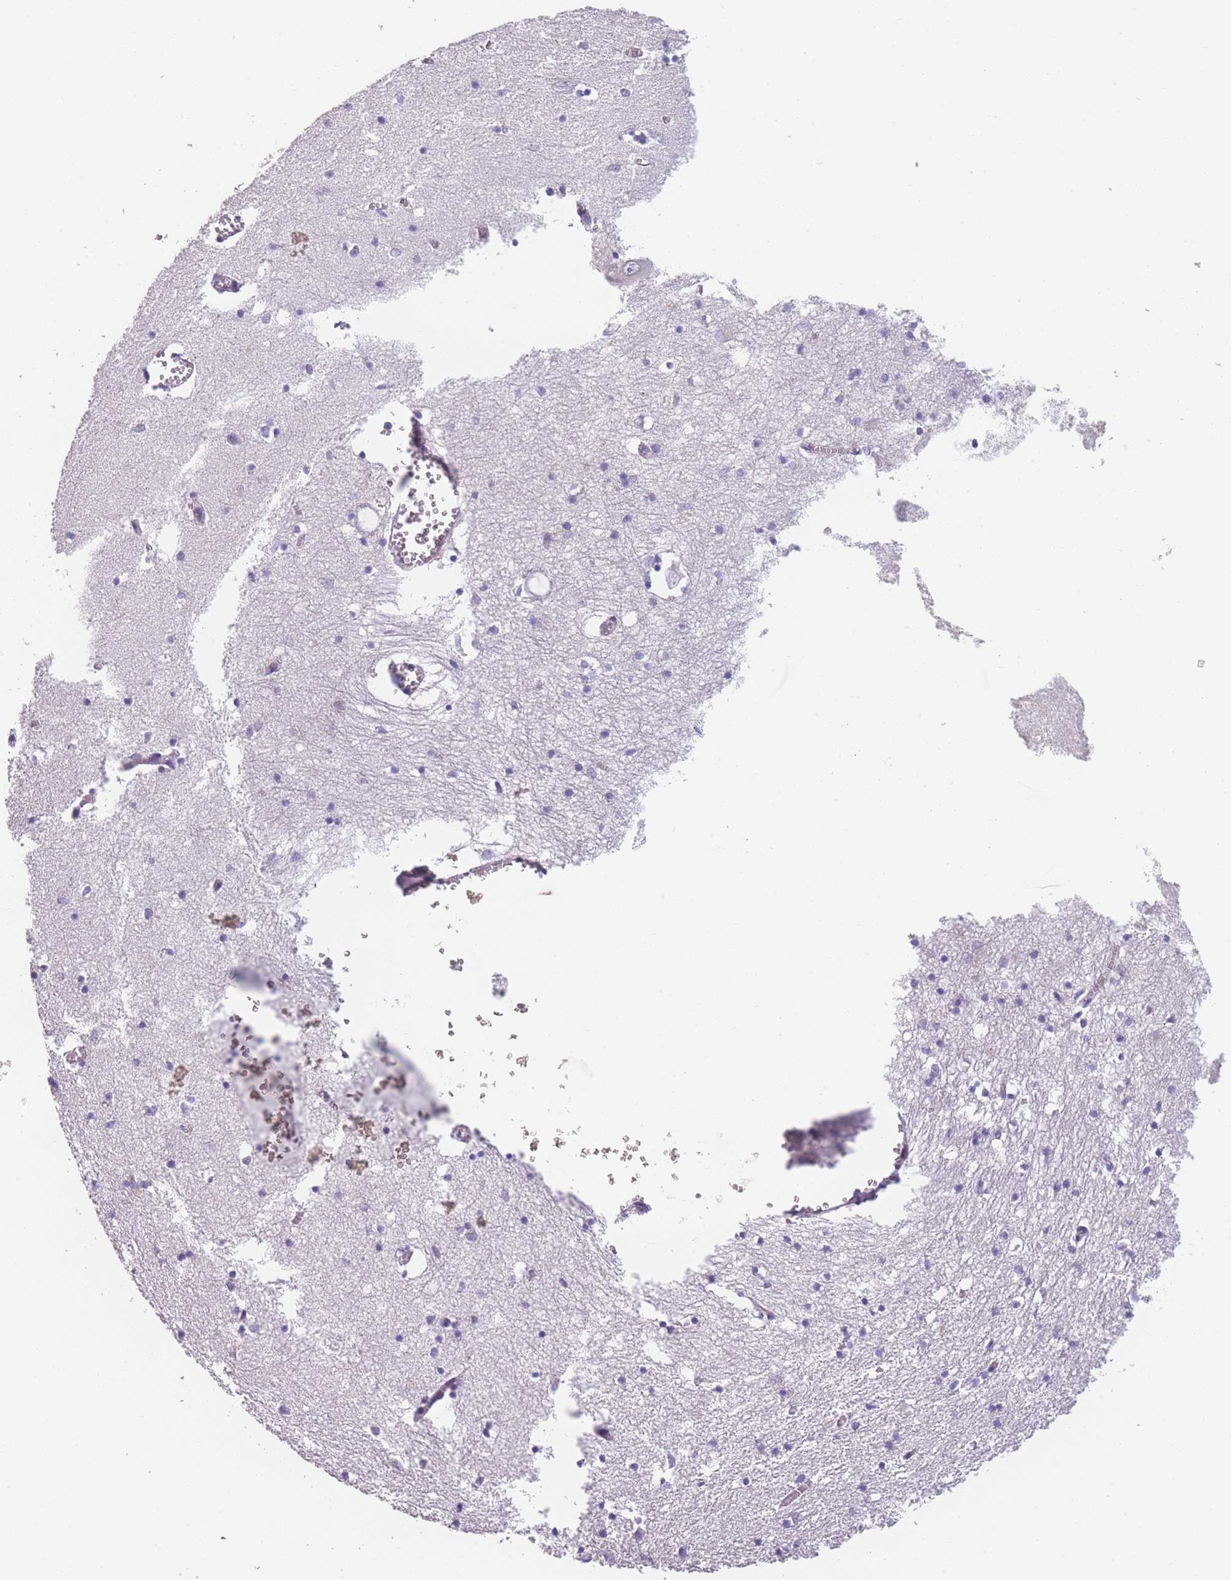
{"staining": {"intensity": "negative", "quantity": "none", "location": "none"}, "tissue": "hippocampus", "cell_type": "Glial cells", "image_type": "normal", "snomed": [{"axis": "morphology", "description": "Normal tissue, NOS"}, {"axis": "topography", "description": "Hippocampus"}], "caption": "This is a micrograph of immunohistochemistry staining of unremarkable hippocampus, which shows no positivity in glial cells.", "gene": "SMPD4", "patient": {"sex": "male", "age": 70}}